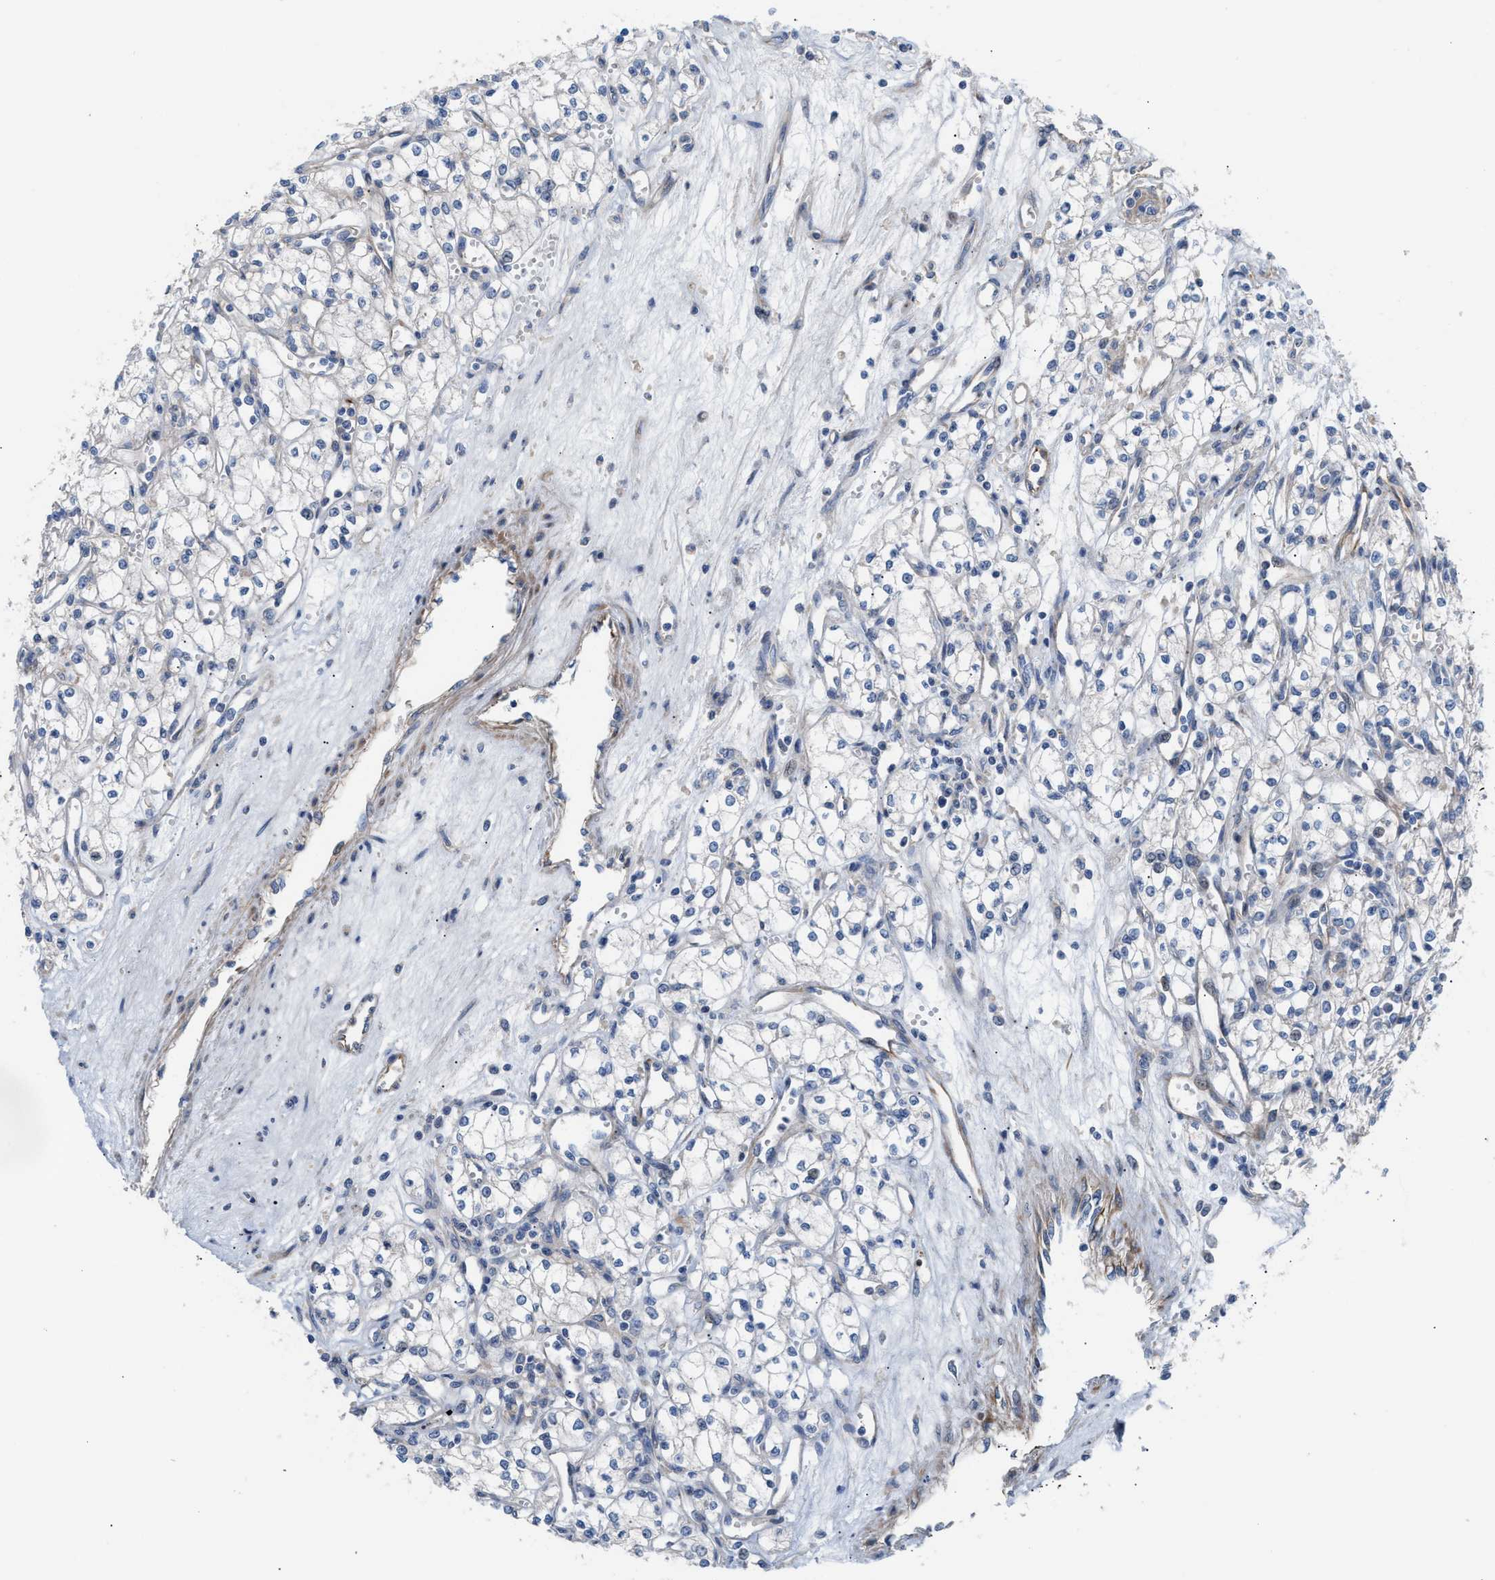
{"staining": {"intensity": "negative", "quantity": "none", "location": "none"}, "tissue": "renal cancer", "cell_type": "Tumor cells", "image_type": "cancer", "snomed": [{"axis": "morphology", "description": "Adenocarcinoma, NOS"}, {"axis": "topography", "description": "Kidney"}], "caption": "DAB (3,3'-diaminobenzidine) immunohistochemical staining of renal adenocarcinoma reveals no significant positivity in tumor cells.", "gene": "TFPI", "patient": {"sex": "male", "age": 59}}